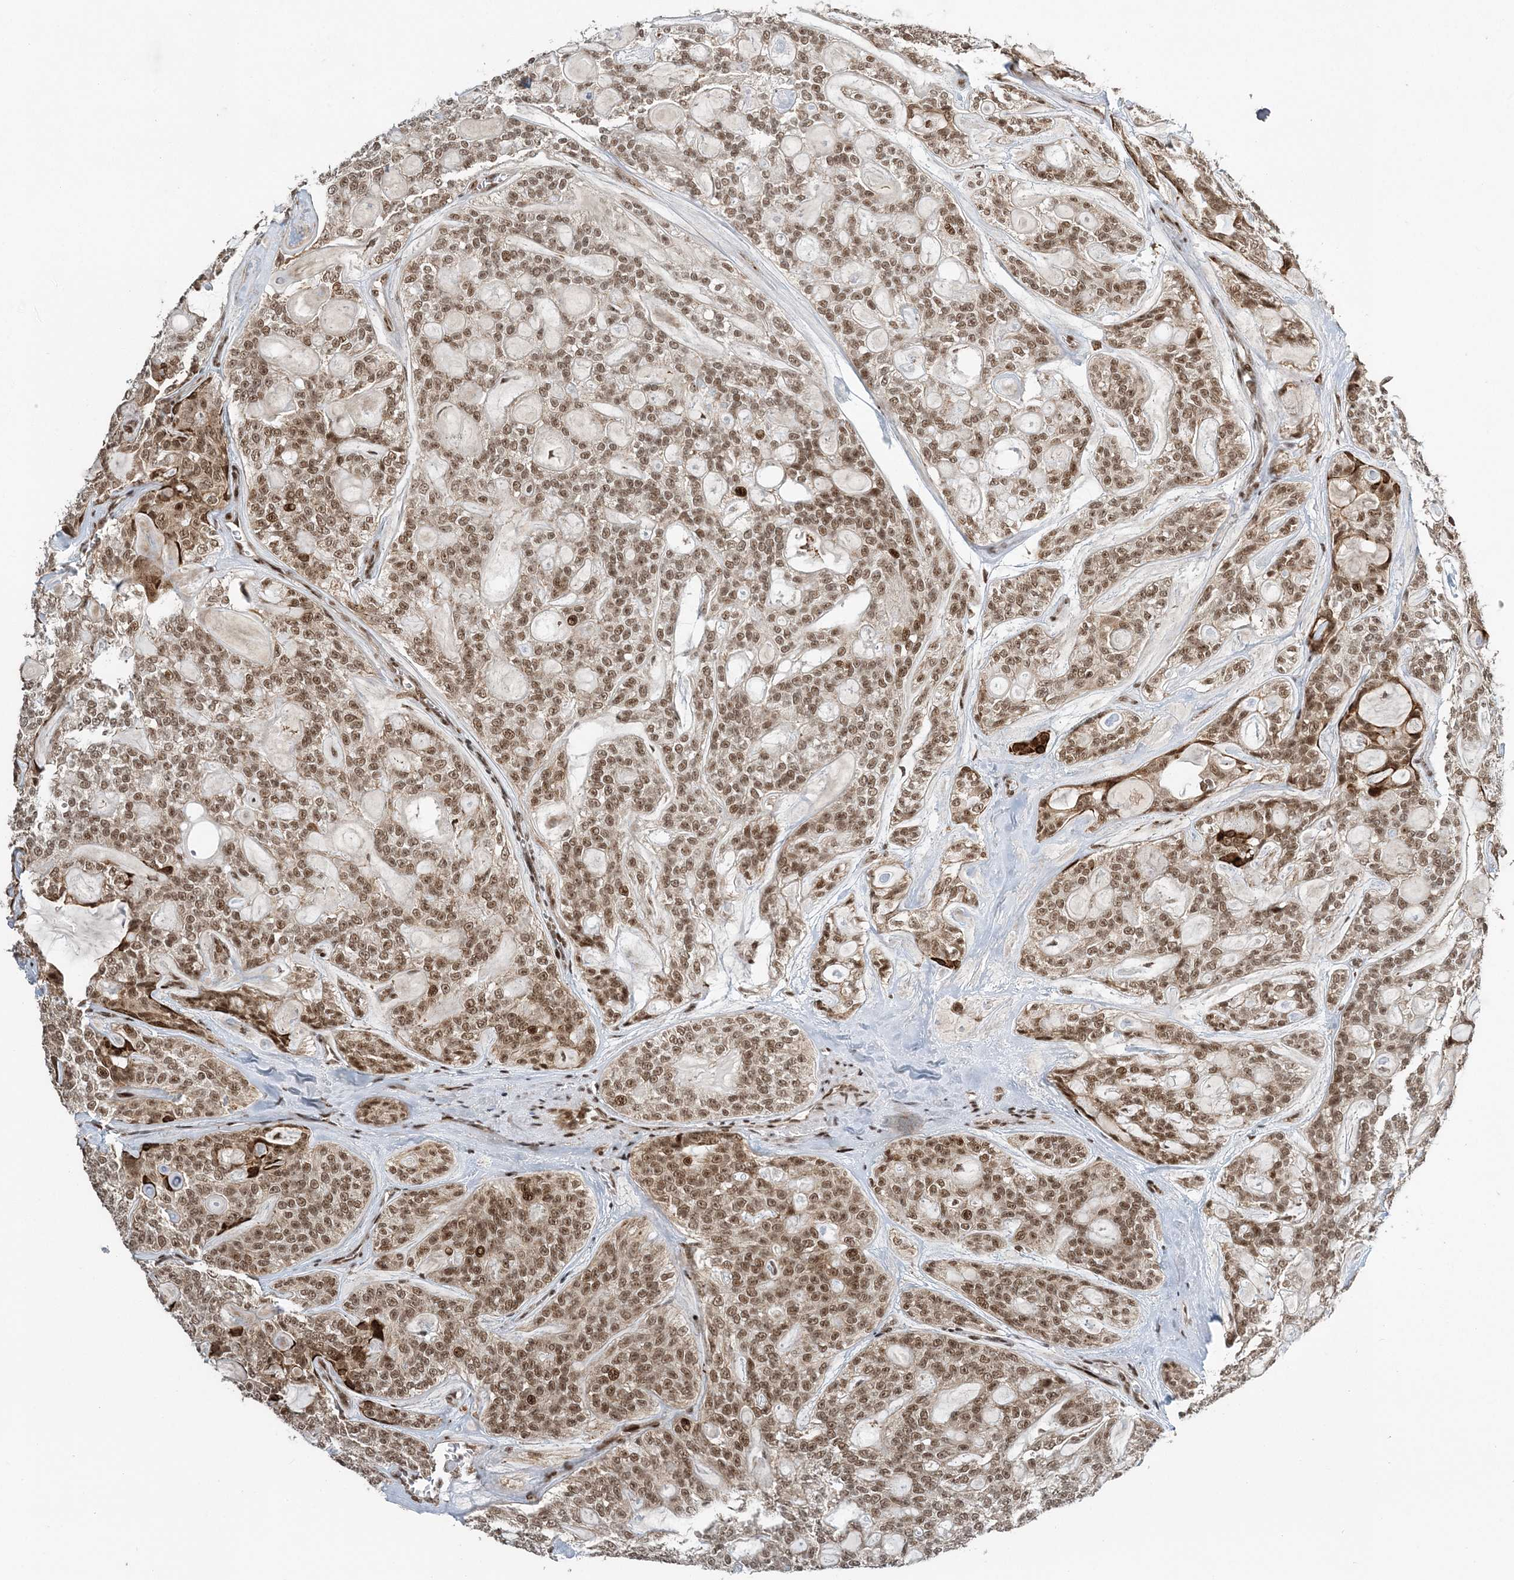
{"staining": {"intensity": "moderate", "quantity": ">75%", "location": "nuclear"}, "tissue": "head and neck cancer", "cell_type": "Tumor cells", "image_type": "cancer", "snomed": [{"axis": "morphology", "description": "Adenocarcinoma, NOS"}, {"axis": "topography", "description": "Head-Neck"}], "caption": "Immunohistochemistry (IHC) staining of head and neck cancer, which shows medium levels of moderate nuclear positivity in approximately >75% of tumor cells indicating moderate nuclear protein expression. The staining was performed using DAB (brown) for protein detection and nuclei were counterstained in hematoxylin (blue).", "gene": "CWC22", "patient": {"sex": "male", "age": 66}}